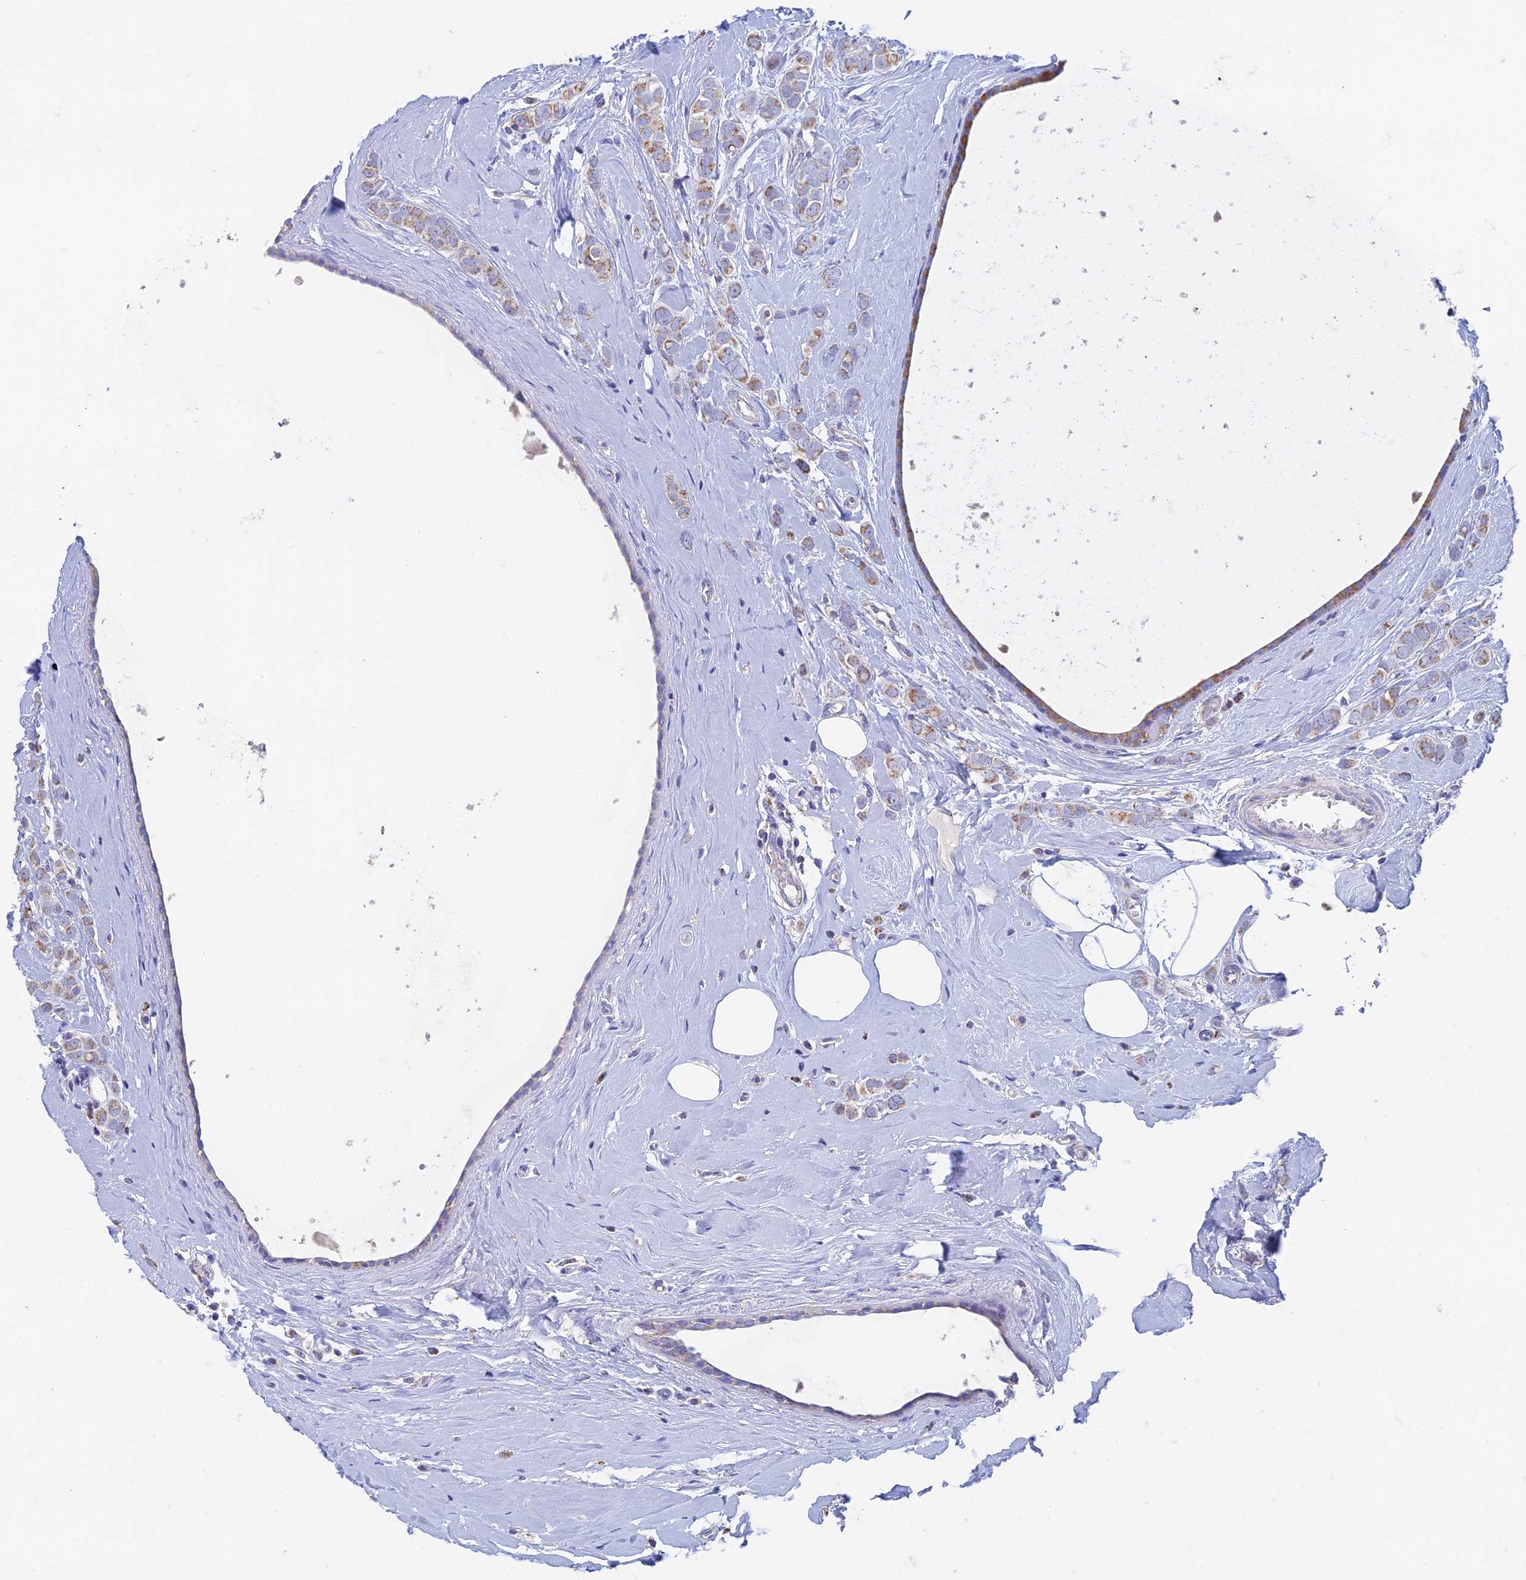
{"staining": {"intensity": "weak", "quantity": "25%-75%", "location": "cytoplasmic/membranous"}, "tissue": "breast cancer", "cell_type": "Tumor cells", "image_type": "cancer", "snomed": [{"axis": "morphology", "description": "Lobular carcinoma"}, {"axis": "topography", "description": "Breast"}], "caption": "IHC (DAB) staining of breast cancer (lobular carcinoma) reveals weak cytoplasmic/membranous protein expression in about 25%-75% of tumor cells.", "gene": "ZNF181", "patient": {"sex": "female", "age": 47}}